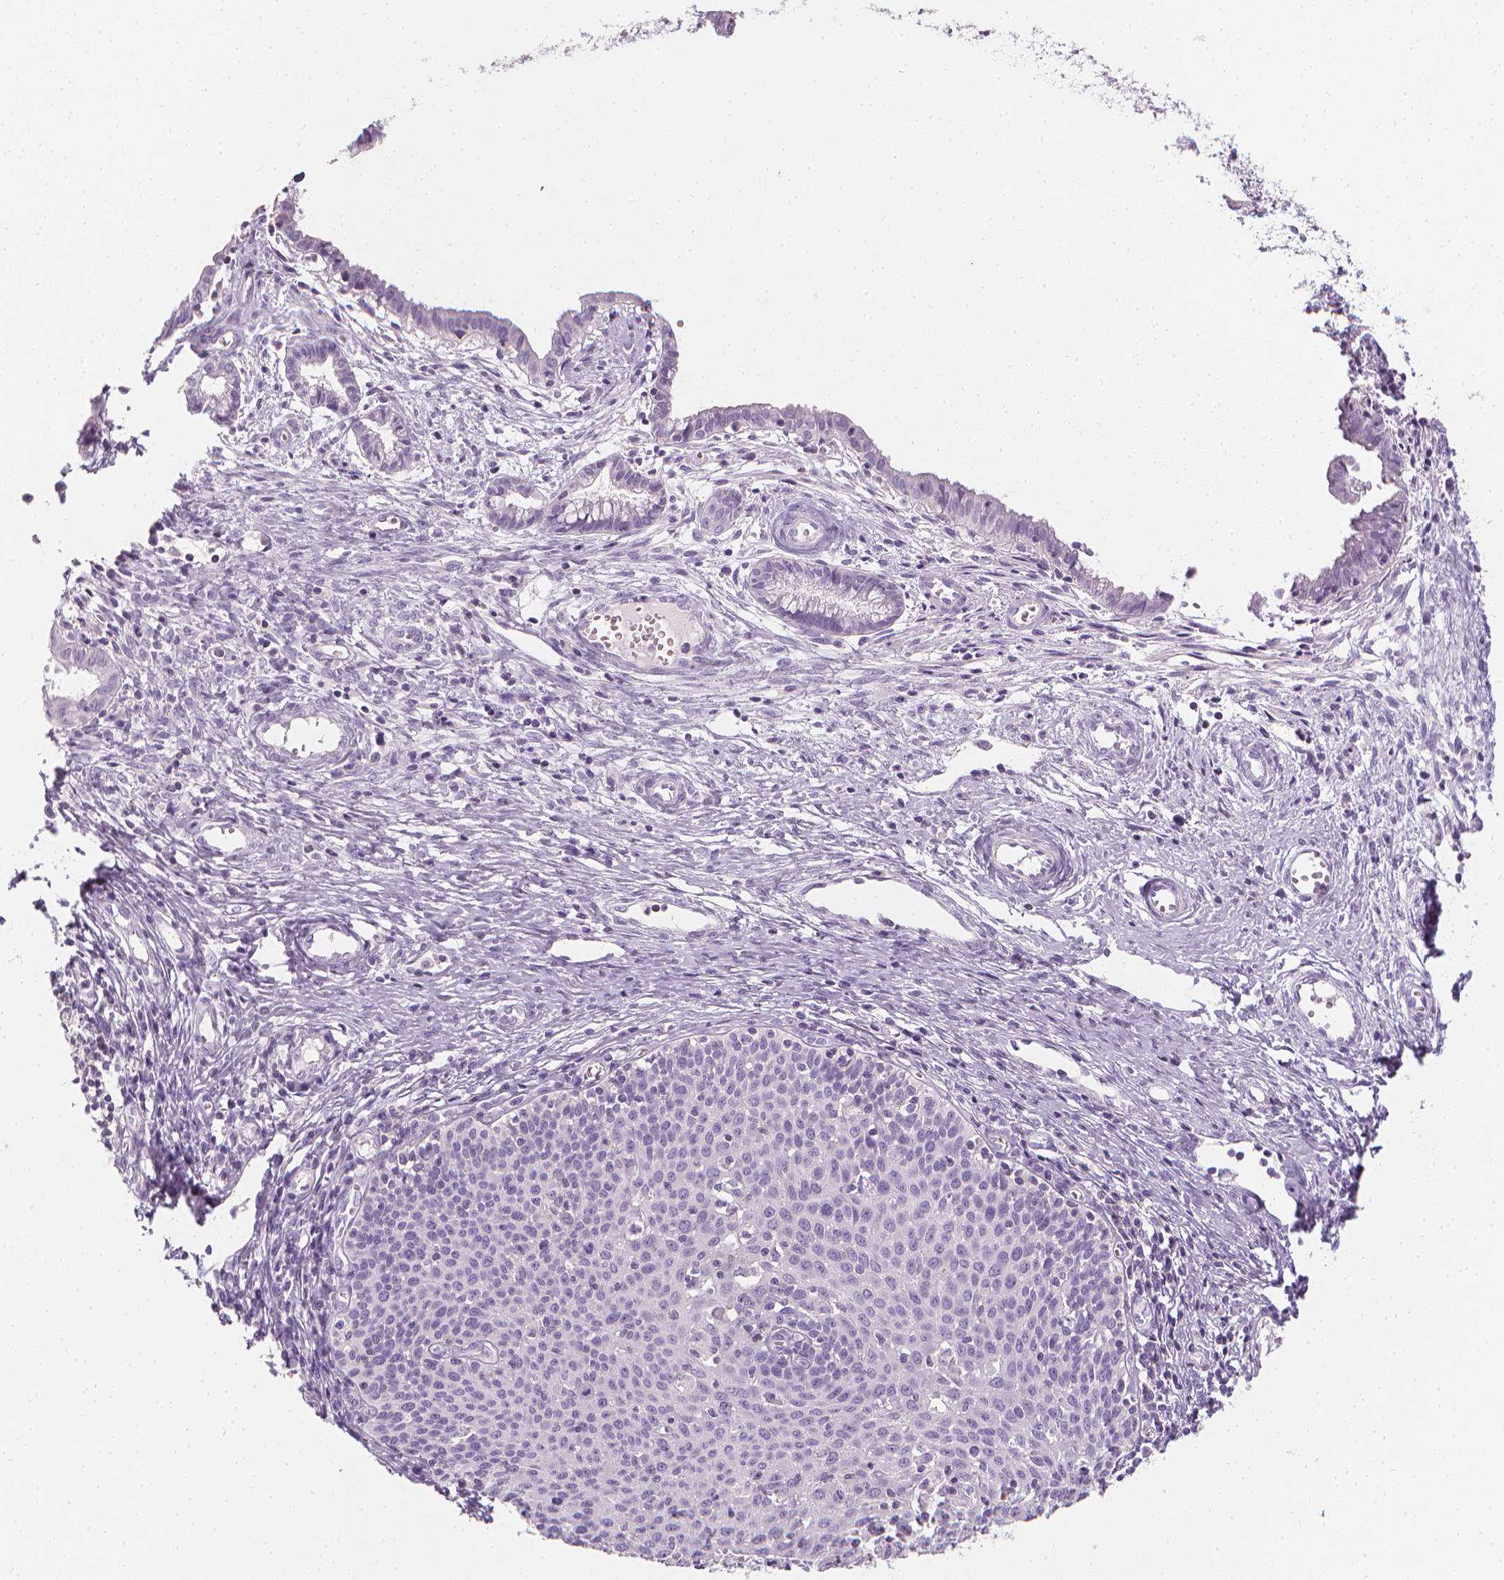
{"staining": {"intensity": "negative", "quantity": "none", "location": "none"}, "tissue": "cervical cancer", "cell_type": "Tumor cells", "image_type": "cancer", "snomed": [{"axis": "morphology", "description": "Squamous cell carcinoma, NOS"}, {"axis": "topography", "description": "Cervix"}], "caption": "Cervical squamous cell carcinoma was stained to show a protein in brown. There is no significant positivity in tumor cells.", "gene": "DCAF8L1", "patient": {"sex": "female", "age": 38}}